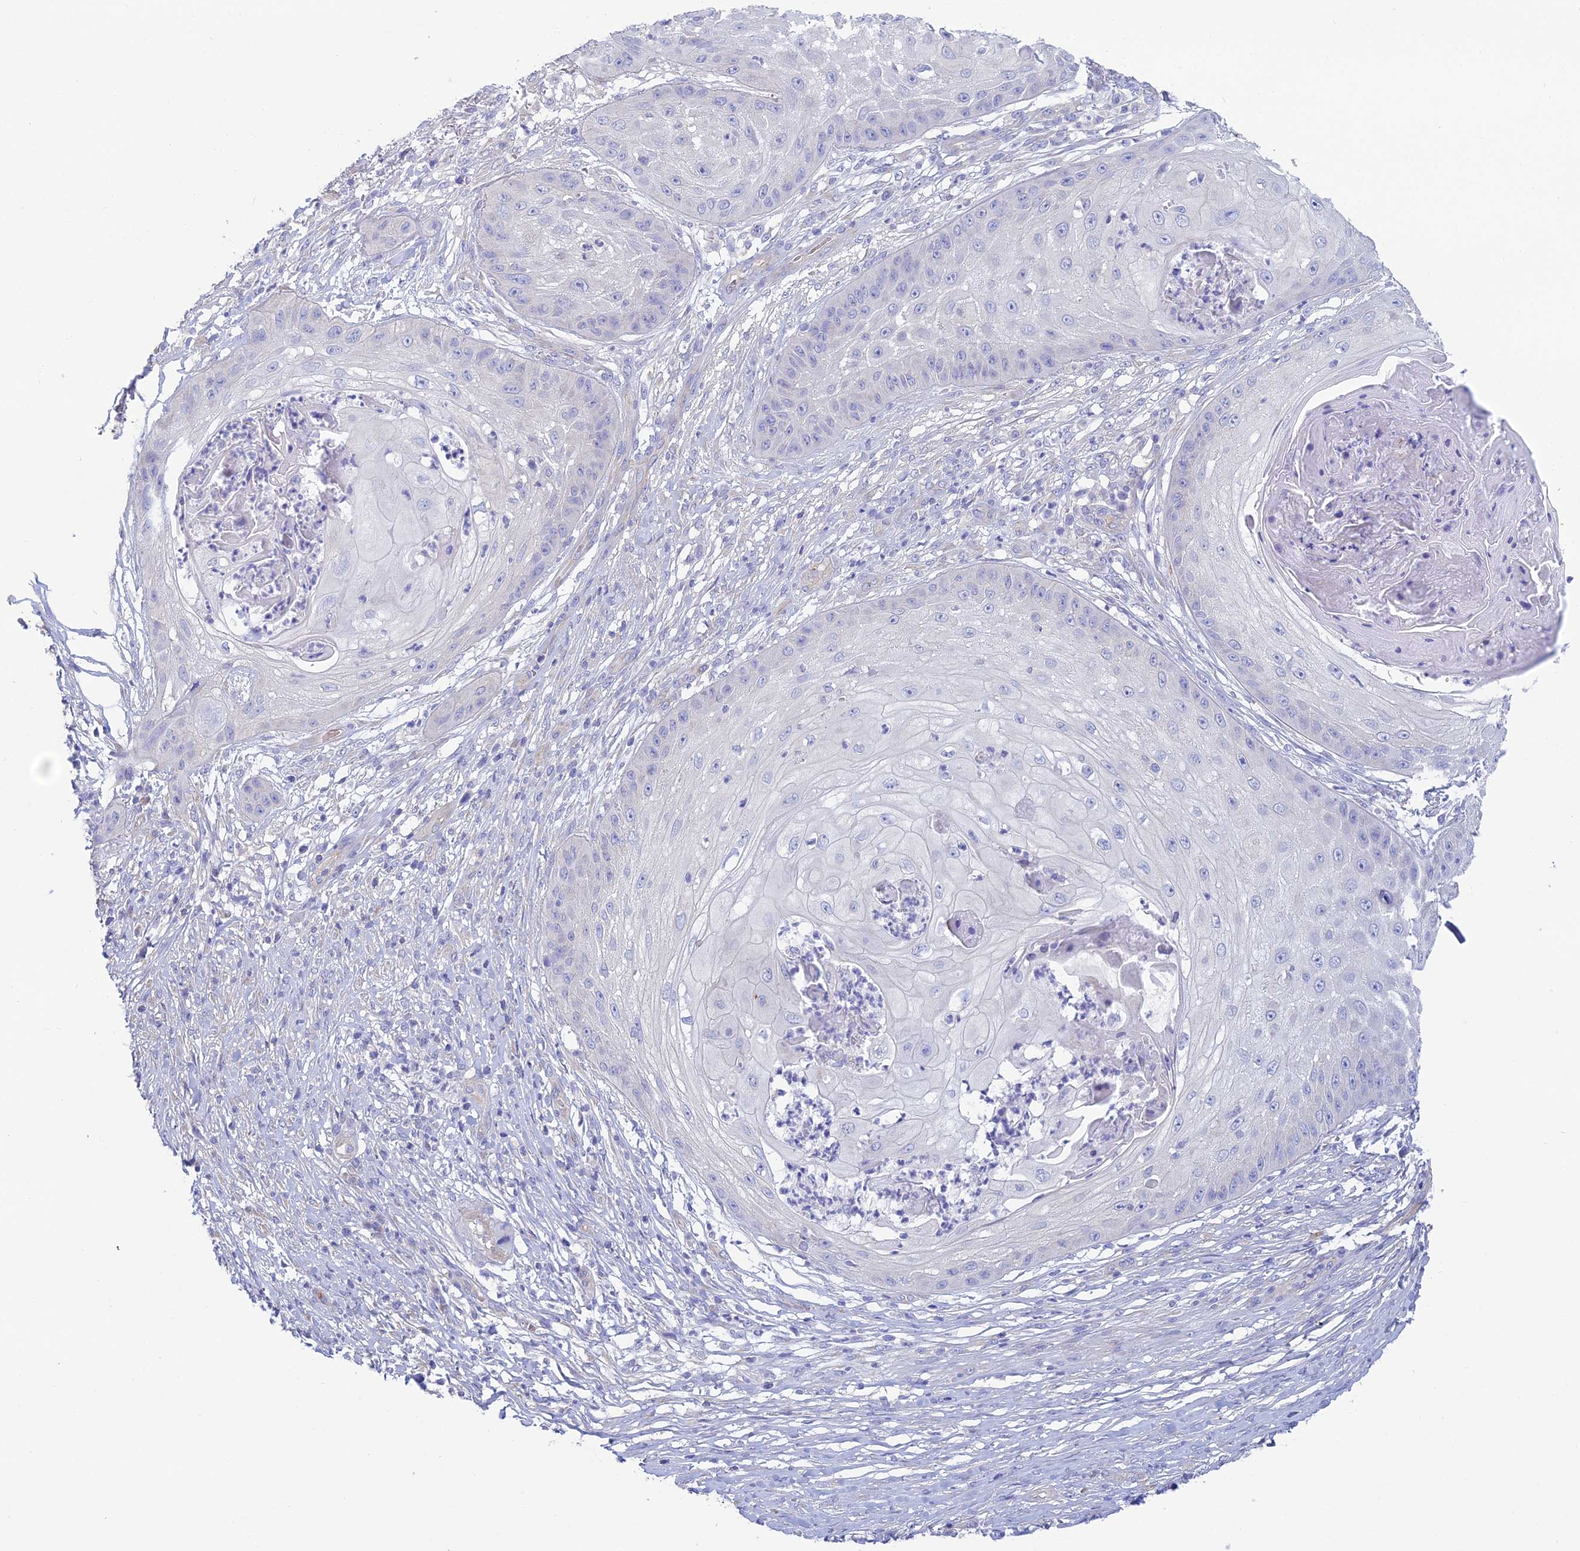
{"staining": {"intensity": "negative", "quantity": "none", "location": "none"}, "tissue": "skin cancer", "cell_type": "Tumor cells", "image_type": "cancer", "snomed": [{"axis": "morphology", "description": "Squamous cell carcinoma, NOS"}, {"axis": "topography", "description": "Skin"}], "caption": "Immunohistochemistry (IHC) image of neoplastic tissue: squamous cell carcinoma (skin) stained with DAB demonstrates no significant protein expression in tumor cells.", "gene": "ZNF564", "patient": {"sex": "male", "age": 70}}